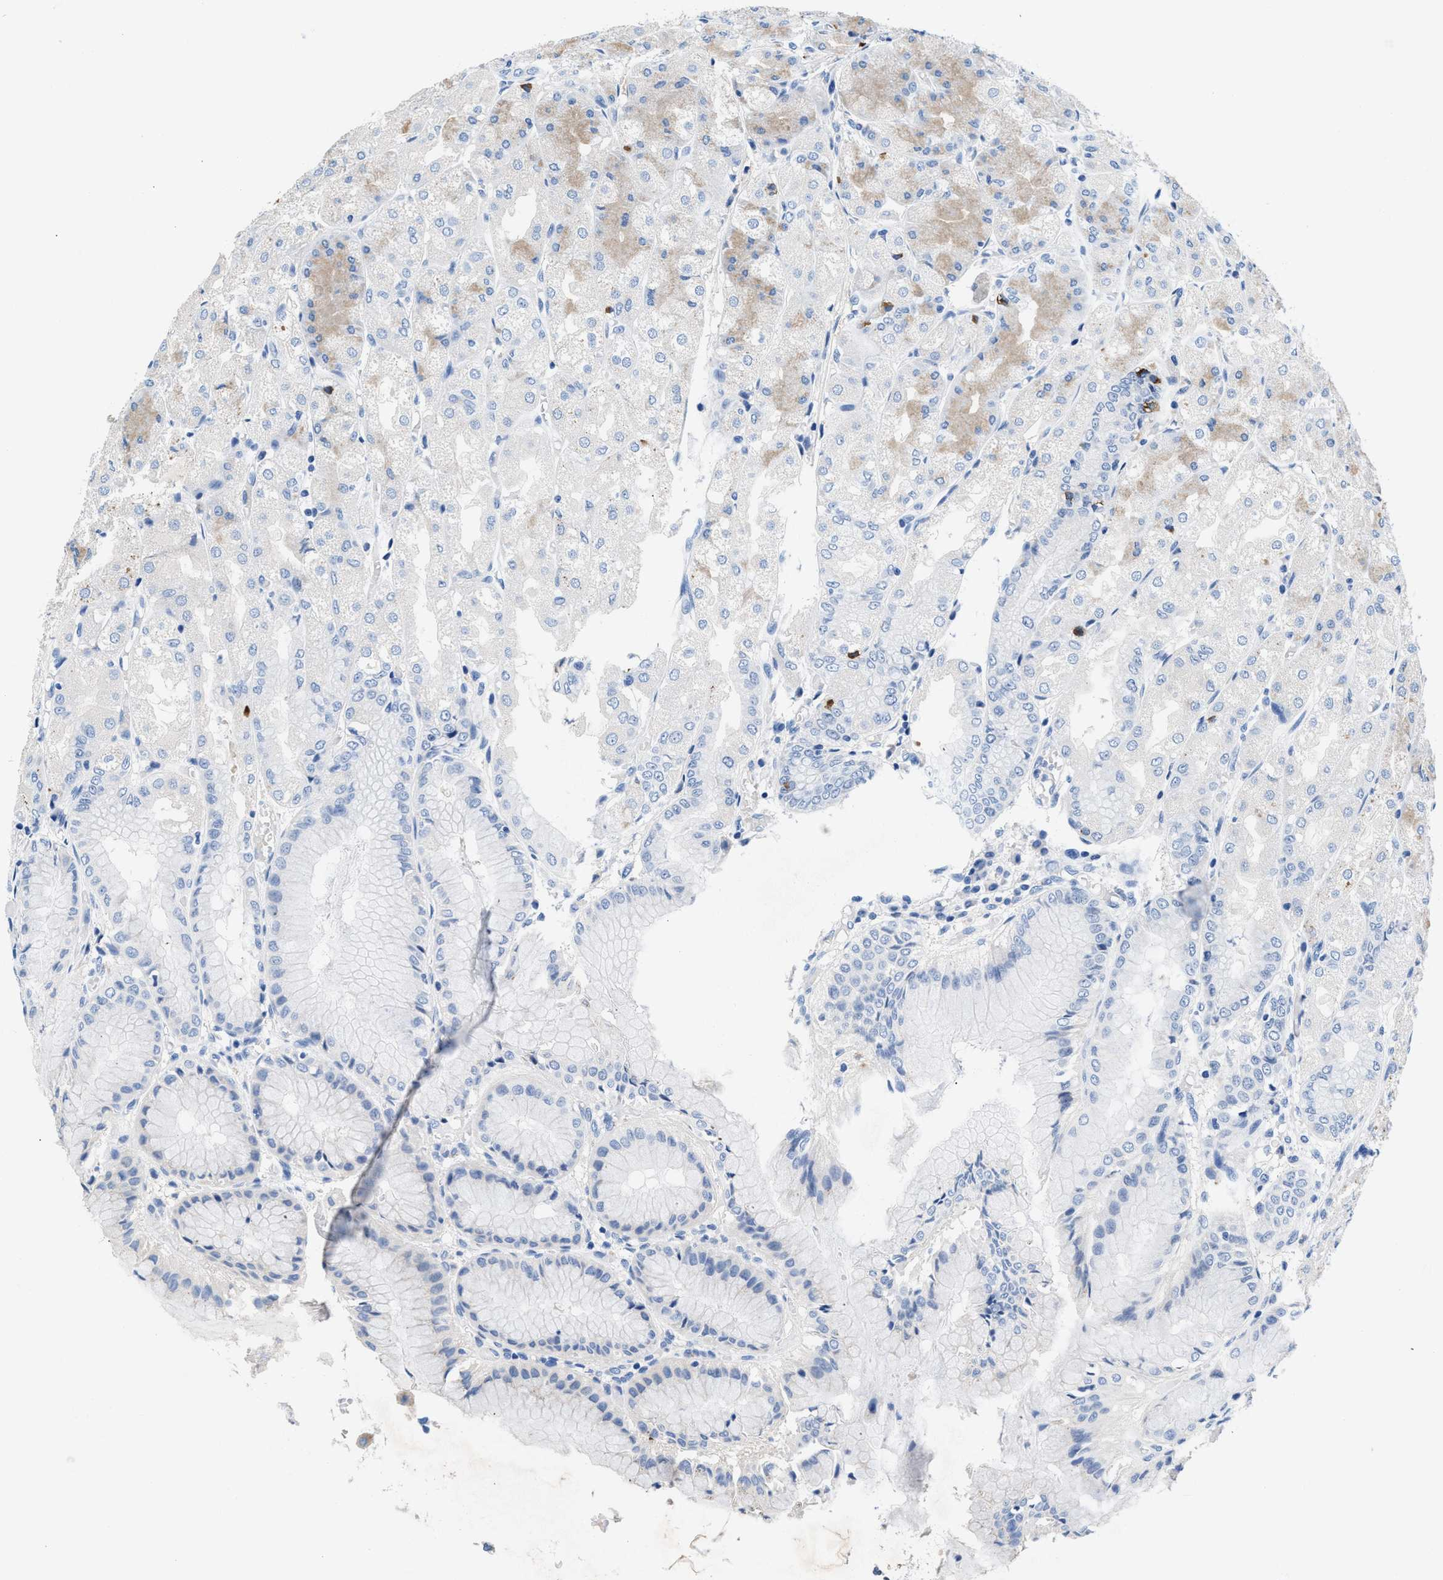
{"staining": {"intensity": "weak", "quantity": "<25%", "location": "cytoplasmic/membranous"}, "tissue": "stomach", "cell_type": "Glandular cells", "image_type": "normal", "snomed": [{"axis": "morphology", "description": "Normal tissue, NOS"}, {"axis": "topography", "description": "Stomach, upper"}], "caption": "High power microscopy histopathology image of an immunohistochemistry (IHC) micrograph of unremarkable stomach, revealing no significant expression in glandular cells. Nuclei are stained in blue.", "gene": "SLFN13", "patient": {"sex": "male", "age": 72}}